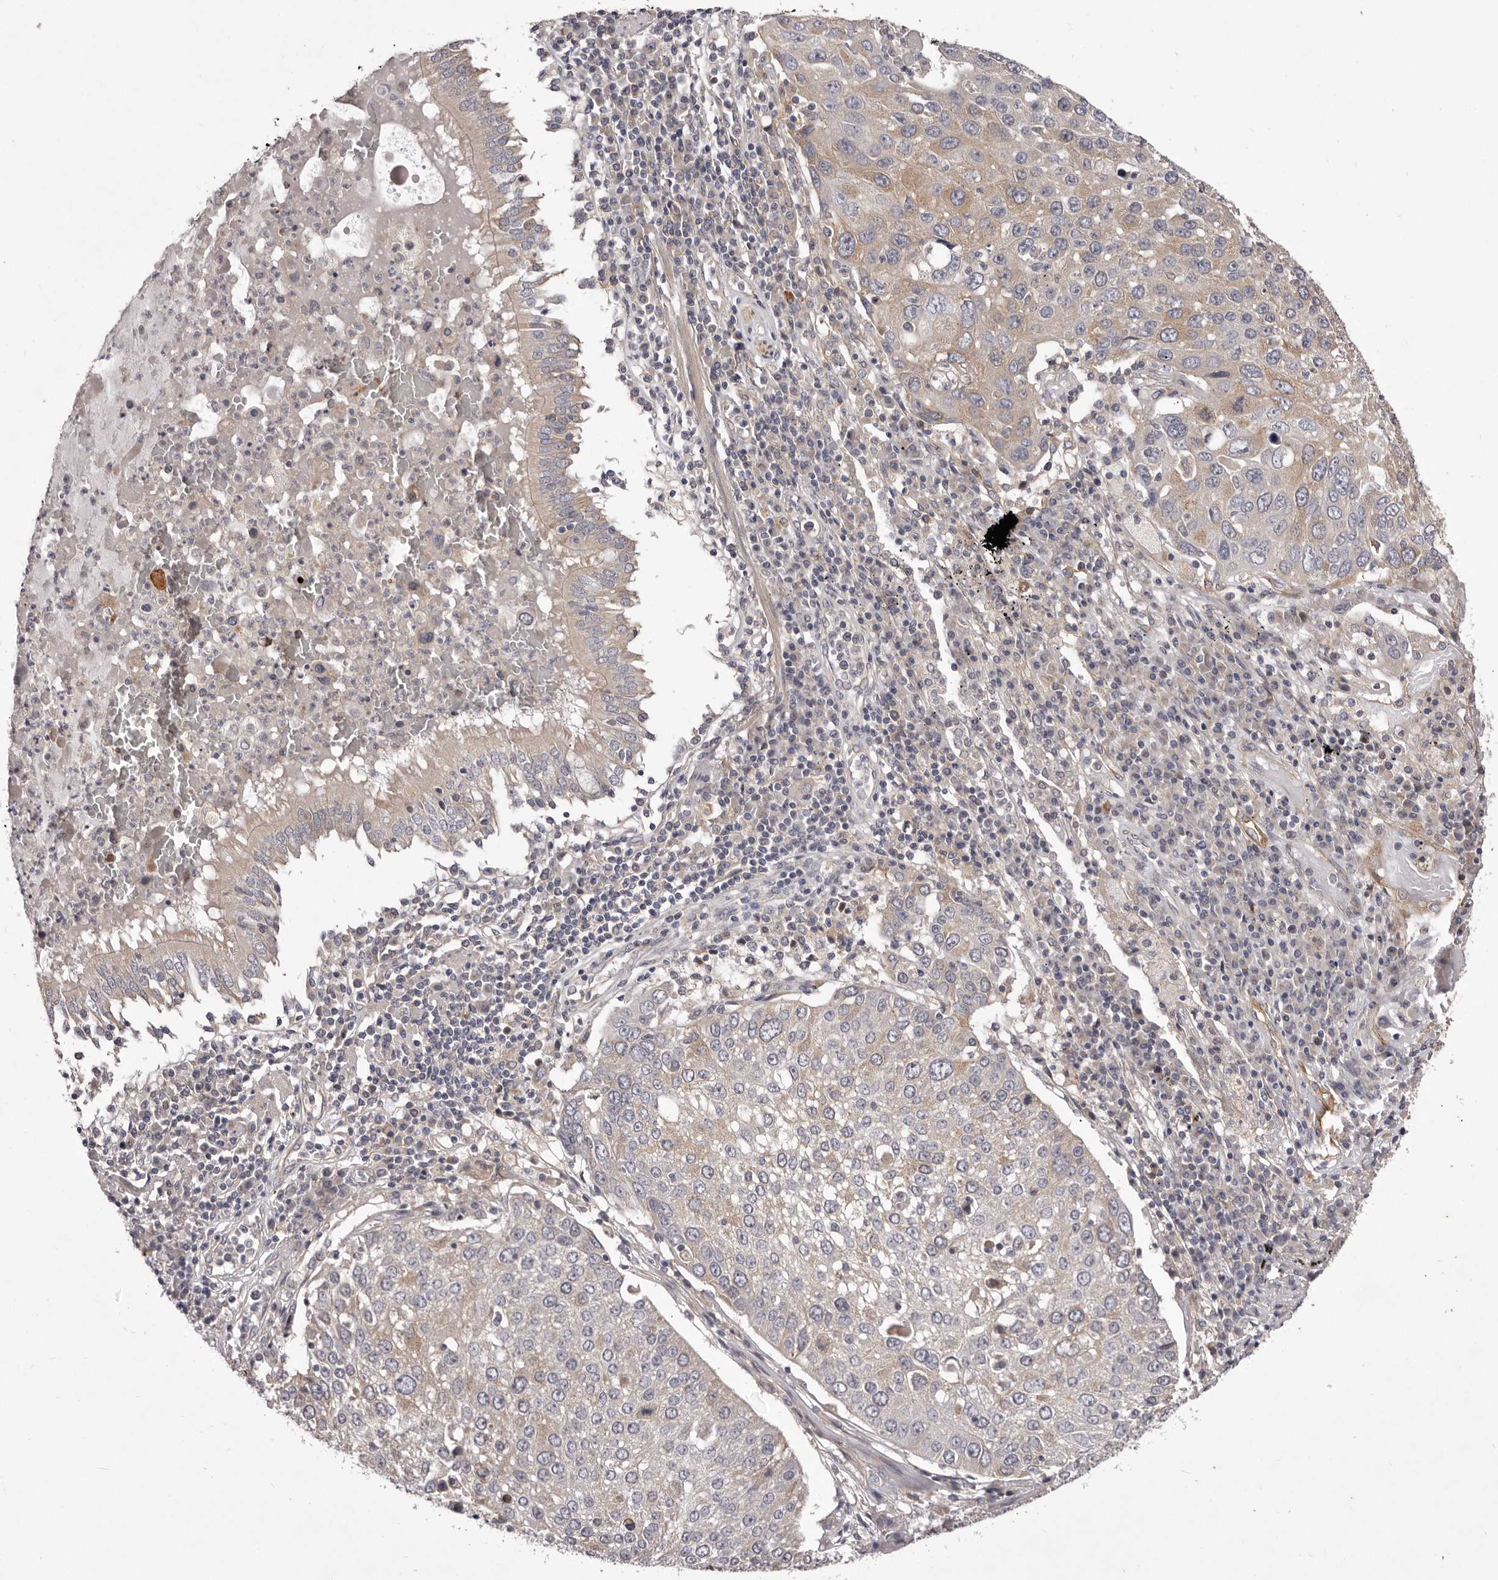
{"staining": {"intensity": "negative", "quantity": "none", "location": "none"}, "tissue": "lung cancer", "cell_type": "Tumor cells", "image_type": "cancer", "snomed": [{"axis": "morphology", "description": "Squamous cell carcinoma, NOS"}, {"axis": "topography", "description": "Lung"}], "caption": "Immunohistochemical staining of human squamous cell carcinoma (lung) reveals no significant staining in tumor cells.", "gene": "PNRC1", "patient": {"sex": "male", "age": 65}}